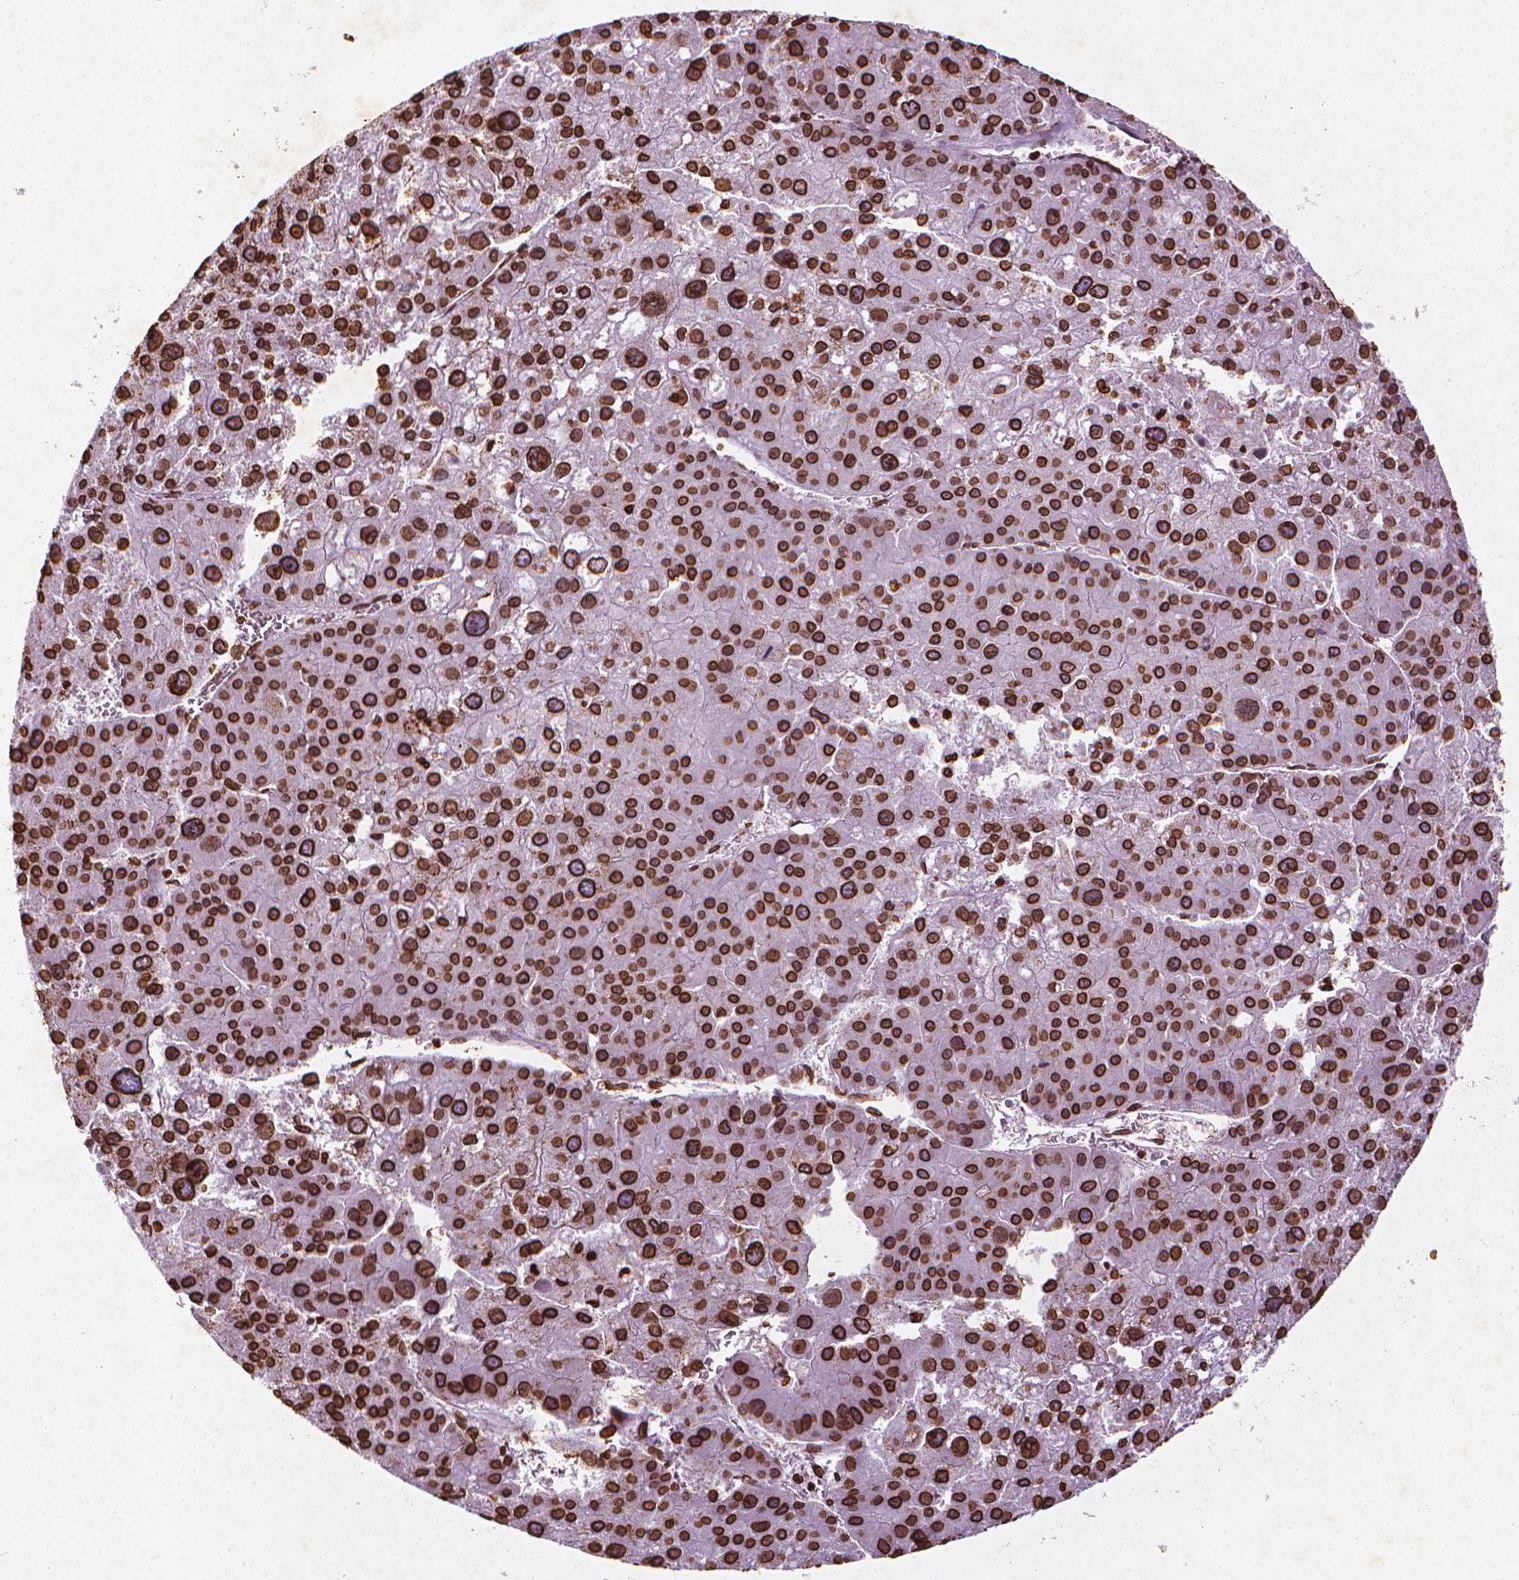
{"staining": {"intensity": "strong", "quantity": ">75%", "location": "cytoplasmic/membranous,nuclear"}, "tissue": "liver cancer", "cell_type": "Tumor cells", "image_type": "cancer", "snomed": [{"axis": "morphology", "description": "Carcinoma, Hepatocellular, NOS"}, {"axis": "topography", "description": "Liver"}], "caption": "Immunohistochemistry (IHC) (DAB (3,3'-diaminobenzidine)) staining of liver cancer (hepatocellular carcinoma) displays strong cytoplasmic/membranous and nuclear protein expression in about >75% of tumor cells.", "gene": "LMNB1", "patient": {"sex": "male", "age": 73}}